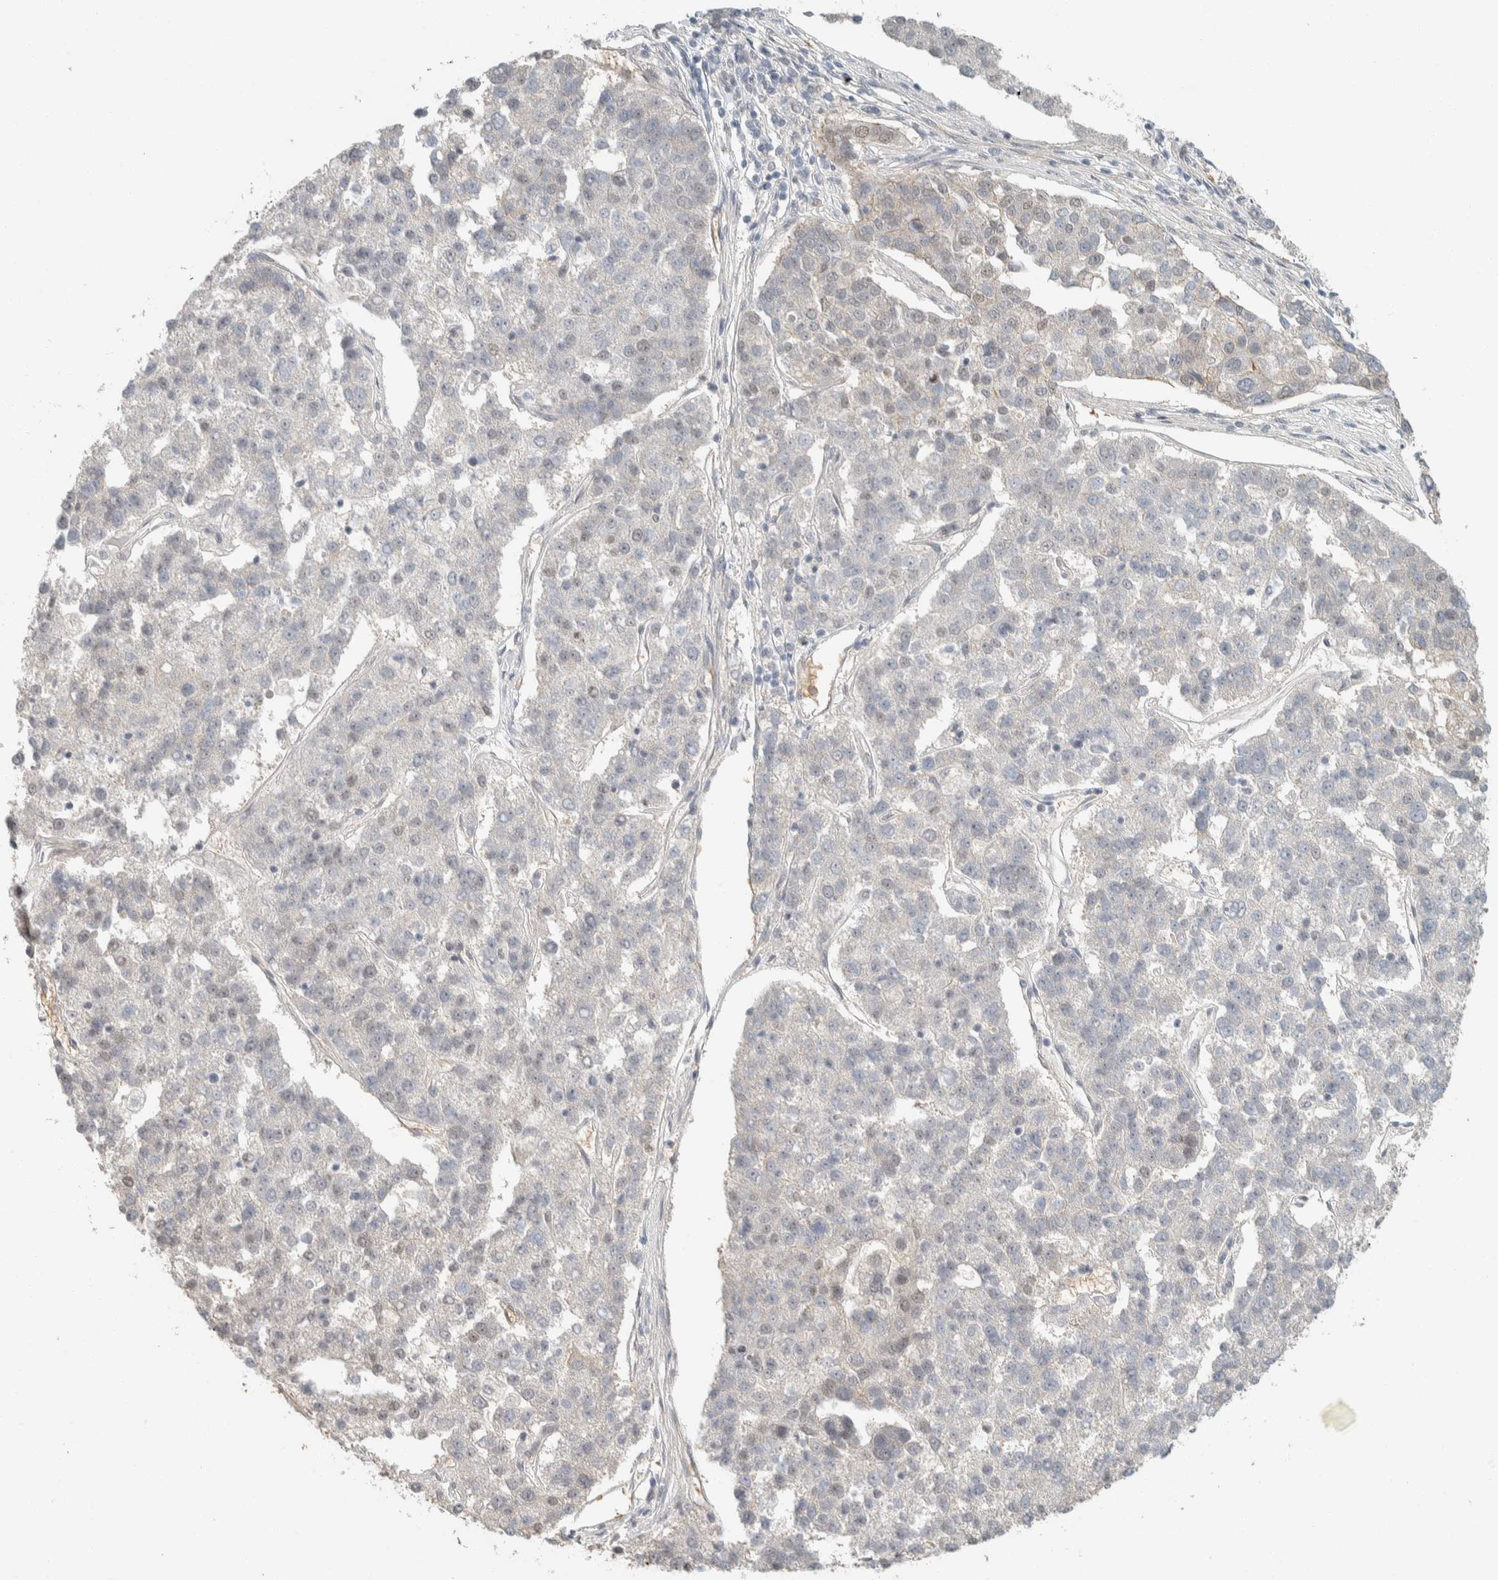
{"staining": {"intensity": "weak", "quantity": "<25%", "location": "cytoplasmic/membranous,nuclear"}, "tissue": "pancreatic cancer", "cell_type": "Tumor cells", "image_type": "cancer", "snomed": [{"axis": "morphology", "description": "Adenocarcinoma, NOS"}, {"axis": "topography", "description": "Pancreas"}], "caption": "DAB immunohistochemical staining of human adenocarcinoma (pancreatic) demonstrates no significant expression in tumor cells.", "gene": "ZBTB2", "patient": {"sex": "female", "age": 61}}